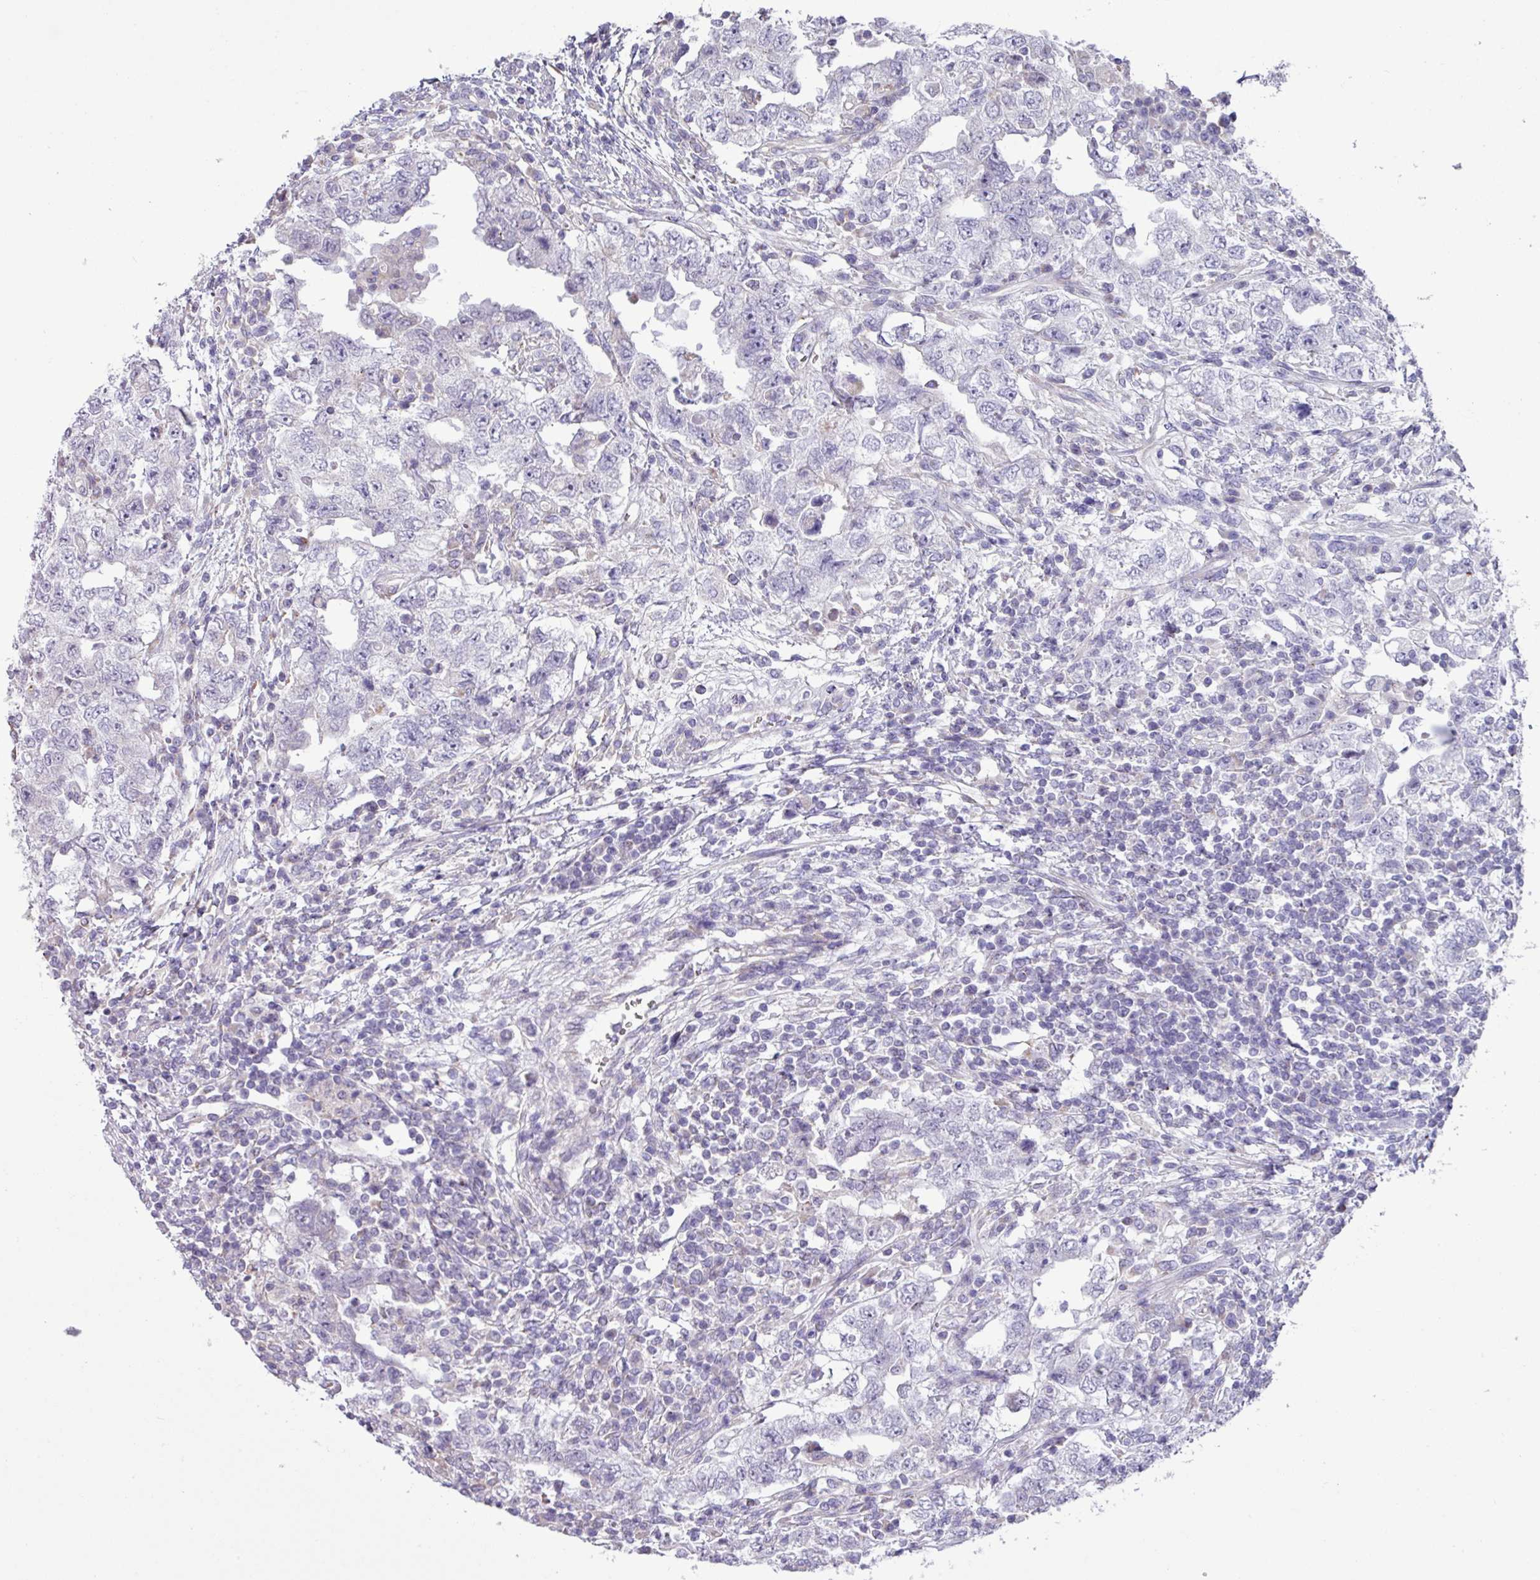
{"staining": {"intensity": "negative", "quantity": "none", "location": "none"}, "tissue": "testis cancer", "cell_type": "Tumor cells", "image_type": "cancer", "snomed": [{"axis": "morphology", "description": "Carcinoma, Embryonal, NOS"}, {"axis": "topography", "description": "Testis"}], "caption": "Immunohistochemical staining of testis cancer exhibits no significant positivity in tumor cells. (DAB immunohistochemistry, high magnification).", "gene": "IRGC", "patient": {"sex": "male", "age": 26}}